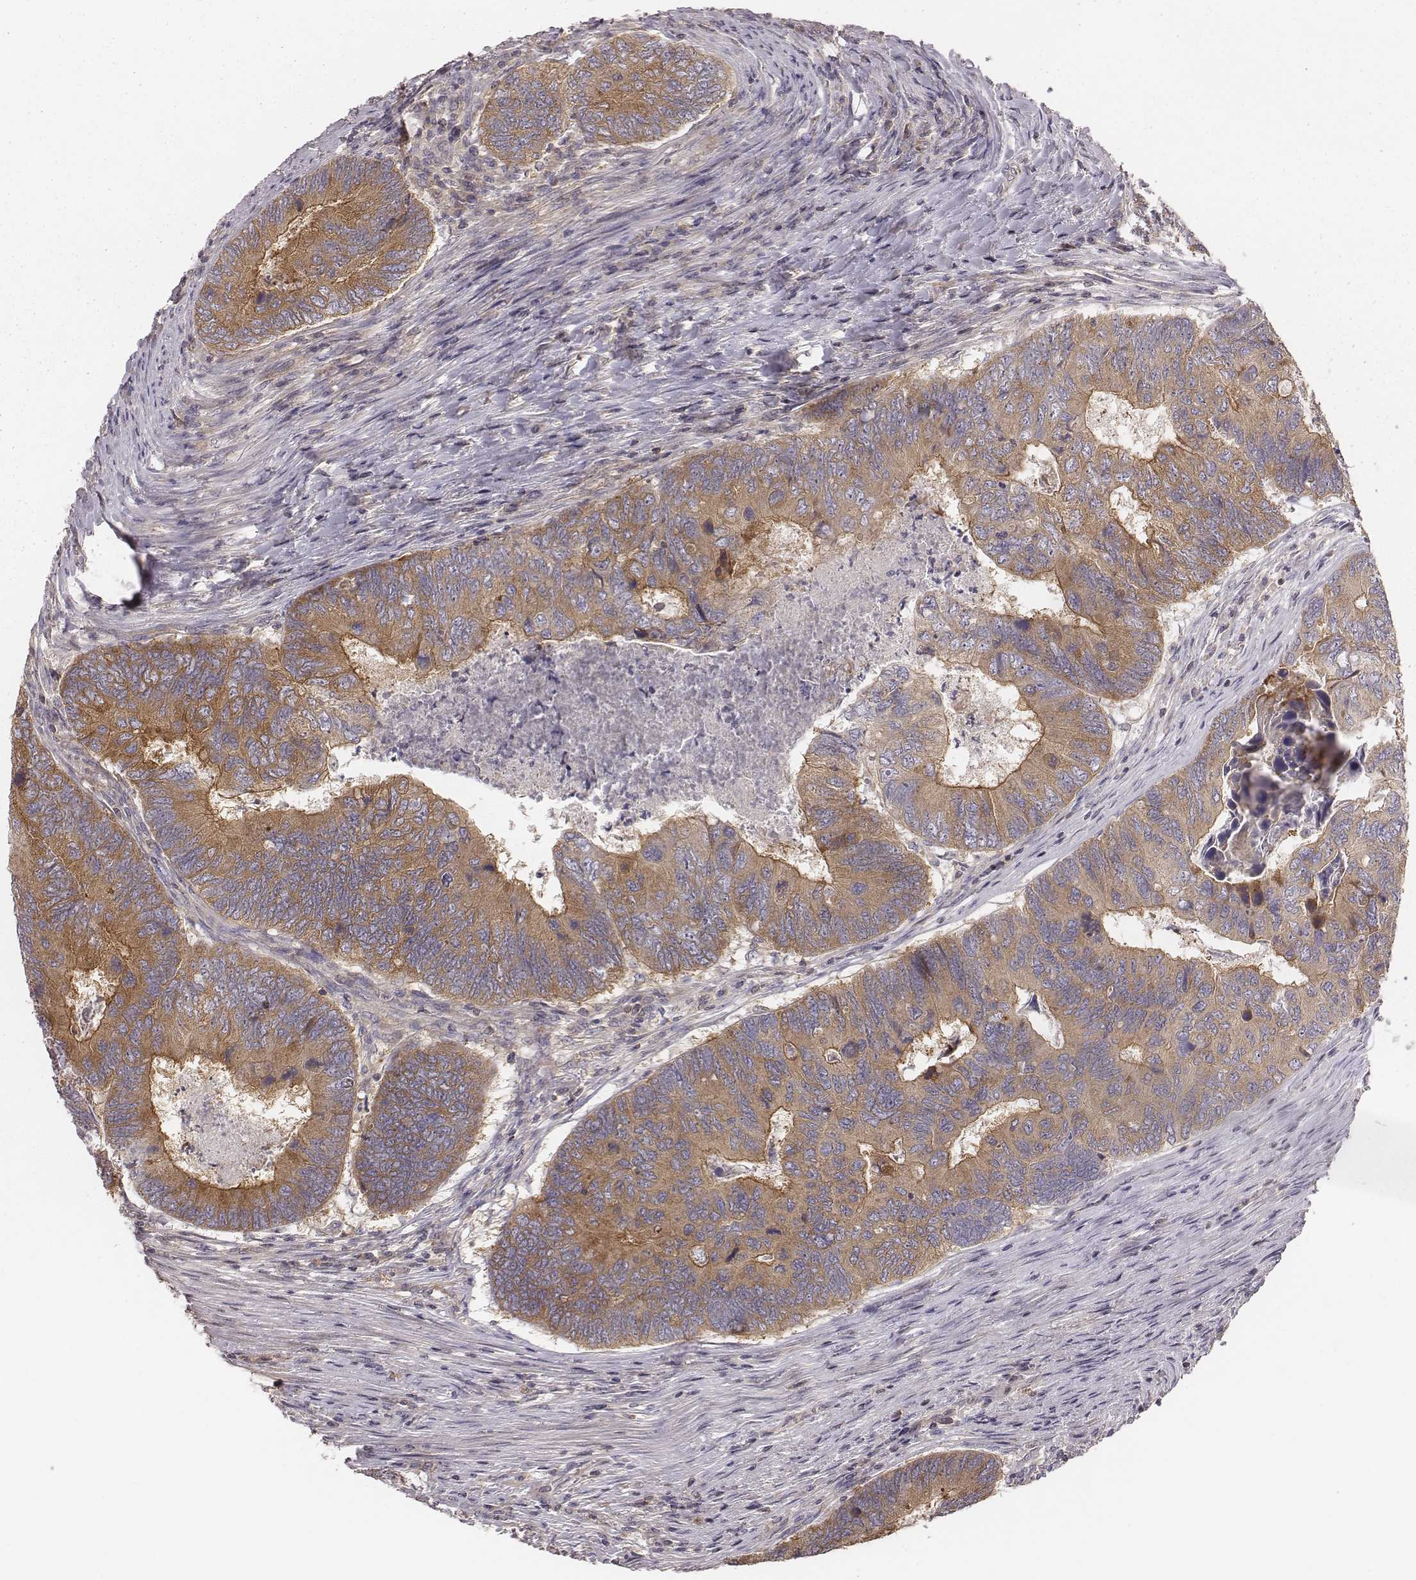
{"staining": {"intensity": "moderate", "quantity": ">75%", "location": "cytoplasmic/membranous"}, "tissue": "colorectal cancer", "cell_type": "Tumor cells", "image_type": "cancer", "snomed": [{"axis": "morphology", "description": "Adenocarcinoma, NOS"}, {"axis": "topography", "description": "Colon"}], "caption": "Colorectal cancer (adenocarcinoma) was stained to show a protein in brown. There is medium levels of moderate cytoplasmic/membranous staining in approximately >75% of tumor cells.", "gene": "CAD", "patient": {"sex": "female", "age": 67}}